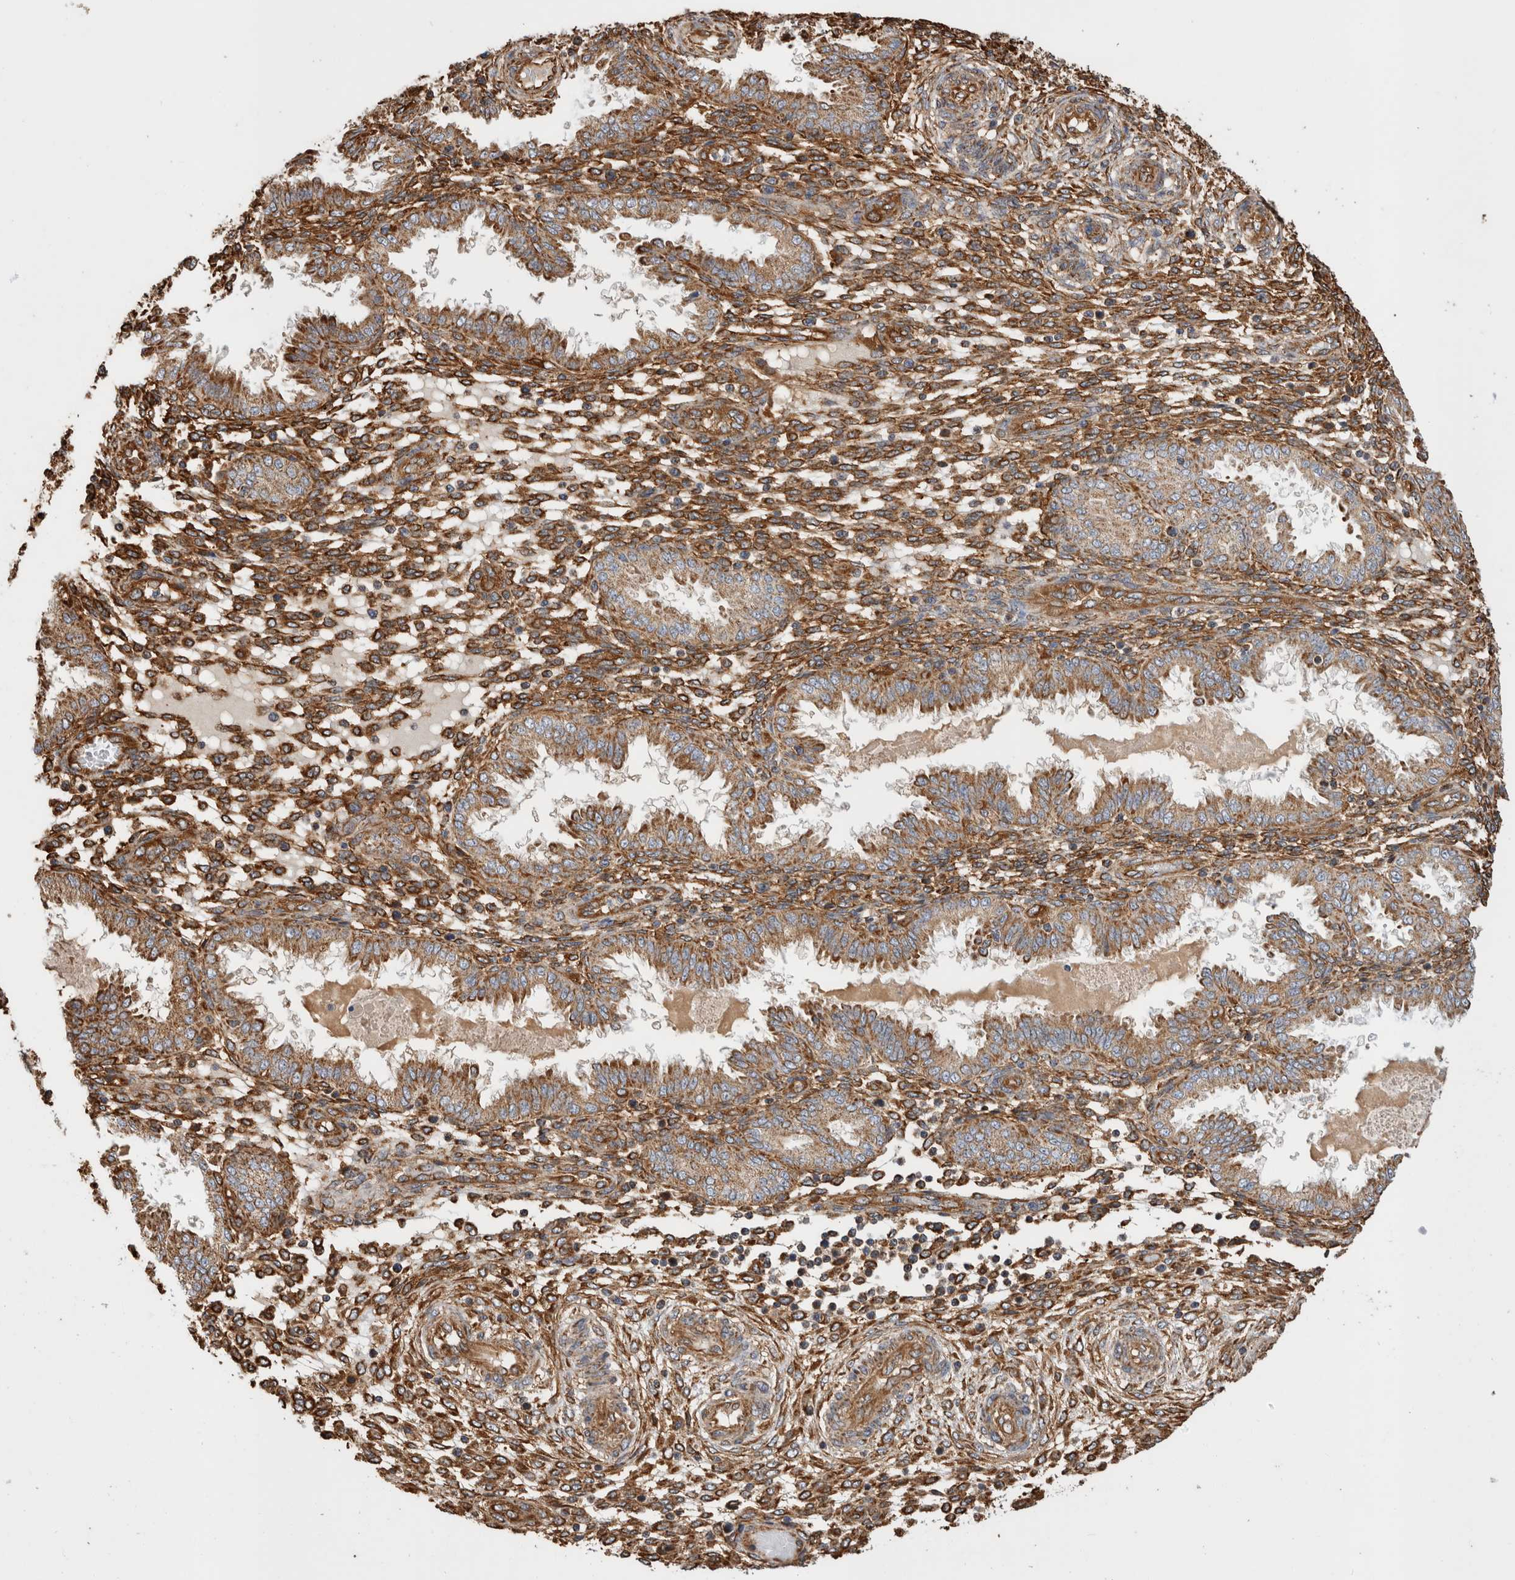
{"staining": {"intensity": "strong", "quantity": "25%-75%", "location": "cytoplasmic/membranous"}, "tissue": "endometrium", "cell_type": "Cells in endometrial stroma", "image_type": "normal", "snomed": [{"axis": "morphology", "description": "Normal tissue, NOS"}, {"axis": "topography", "description": "Endometrium"}], "caption": "Immunohistochemical staining of benign endometrium displays 25%-75% levels of strong cytoplasmic/membranous protein expression in about 25%-75% of cells in endometrial stroma.", "gene": "ZNF397", "patient": {"sex": "female", "age": 33}}